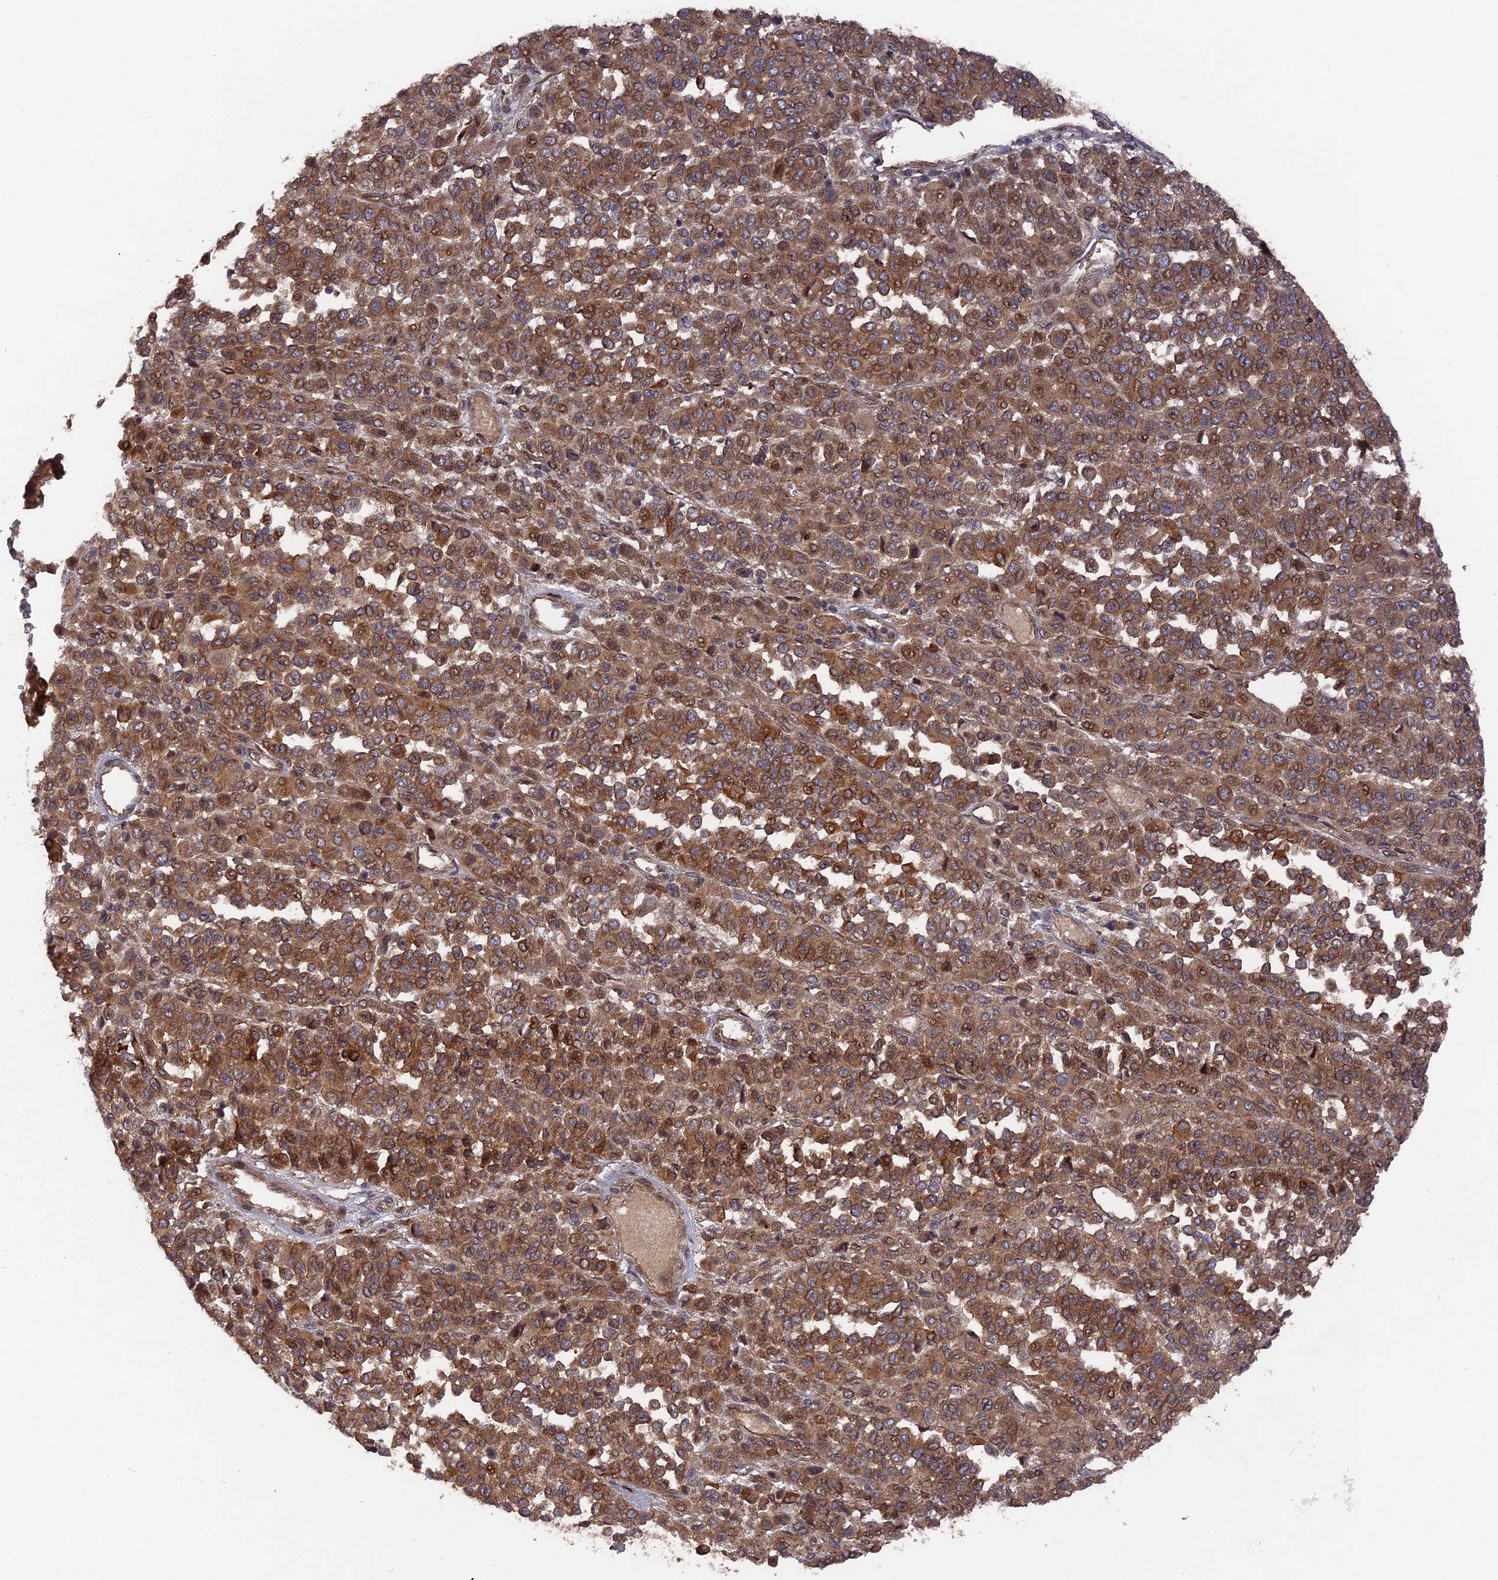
{"staining": {"intensity": "moderate", "quantity": ">75%", "location": "cytoplasmic/membranous,nuclear"}, "tissue": "melanoma", "cell_type": "Tumor cells", "image_type": "cancer", "snomed": [{"axis": "morphology", "description": "Malignant melanoma, Metastatic site"}, {"axis": "topography", "description": "Pancreas"}], "caption": "Immunohistochemical staining of human malignant melanoma (metastatic site) exhibits moderate cytoplasmic/membranous and nuclear protein expression in about >75% of tumor cells.", "gene": "DEF8", "patient": {"sex": "female", "age": 30}}